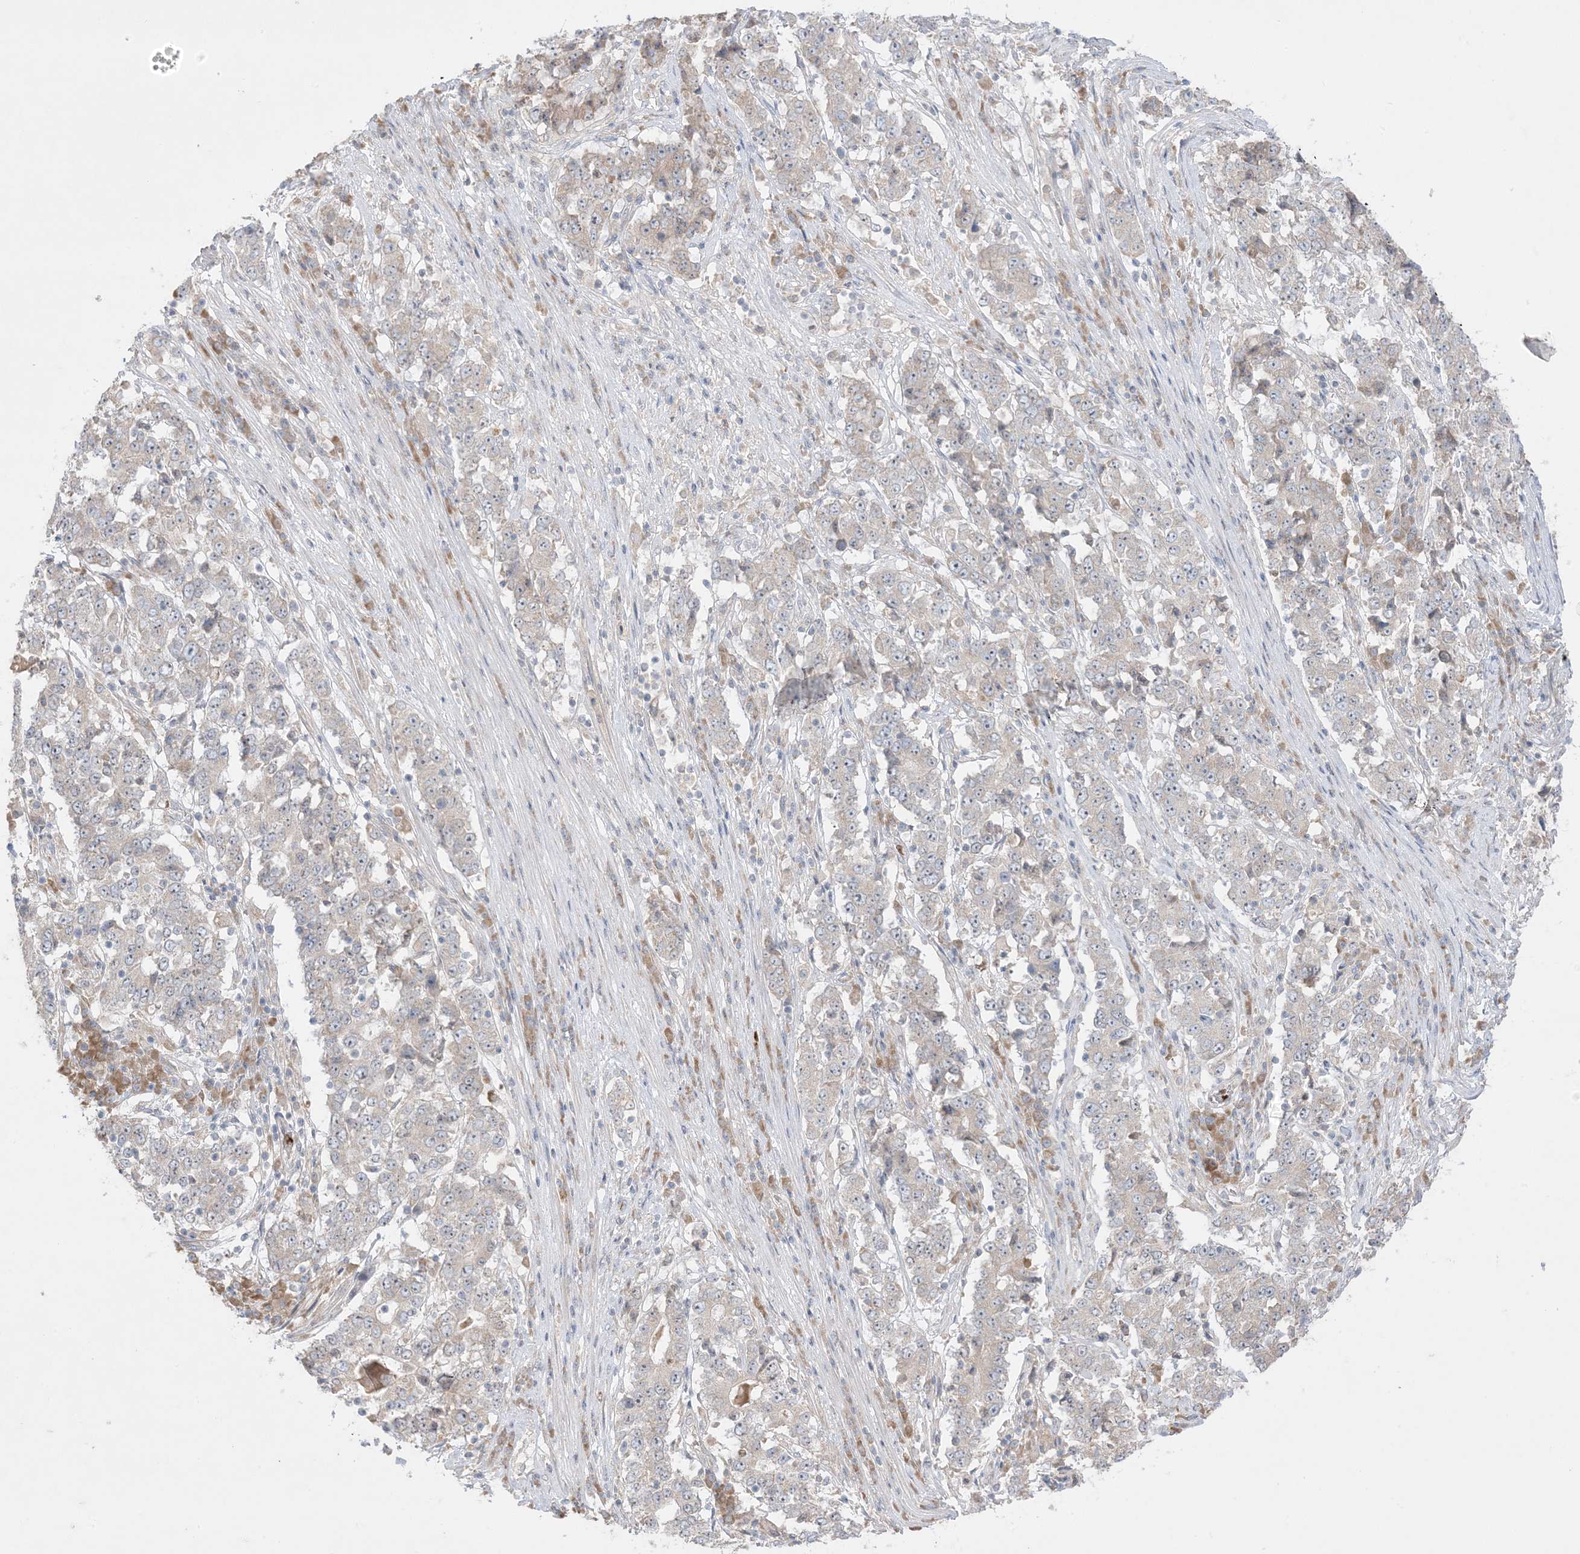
{"staining": {"intensity": "negative", "quantity": "none", "location": "none"}, "tissue": "stomach cancer", "cell_type": "Tumor cells", "image_type": "cancer", "snomed": [{"axis": "morphology", "description": "Adenocarcinoma, NOS"}, {"axis": "topography", "description": "Stomach"}], "caption": "Stomach adenocarcinoma was stained to show a protein in brown. There is no significant staining in tumor cells.", "gene": "MMGT1", "patient": {"sex": "male", "age": 59}}